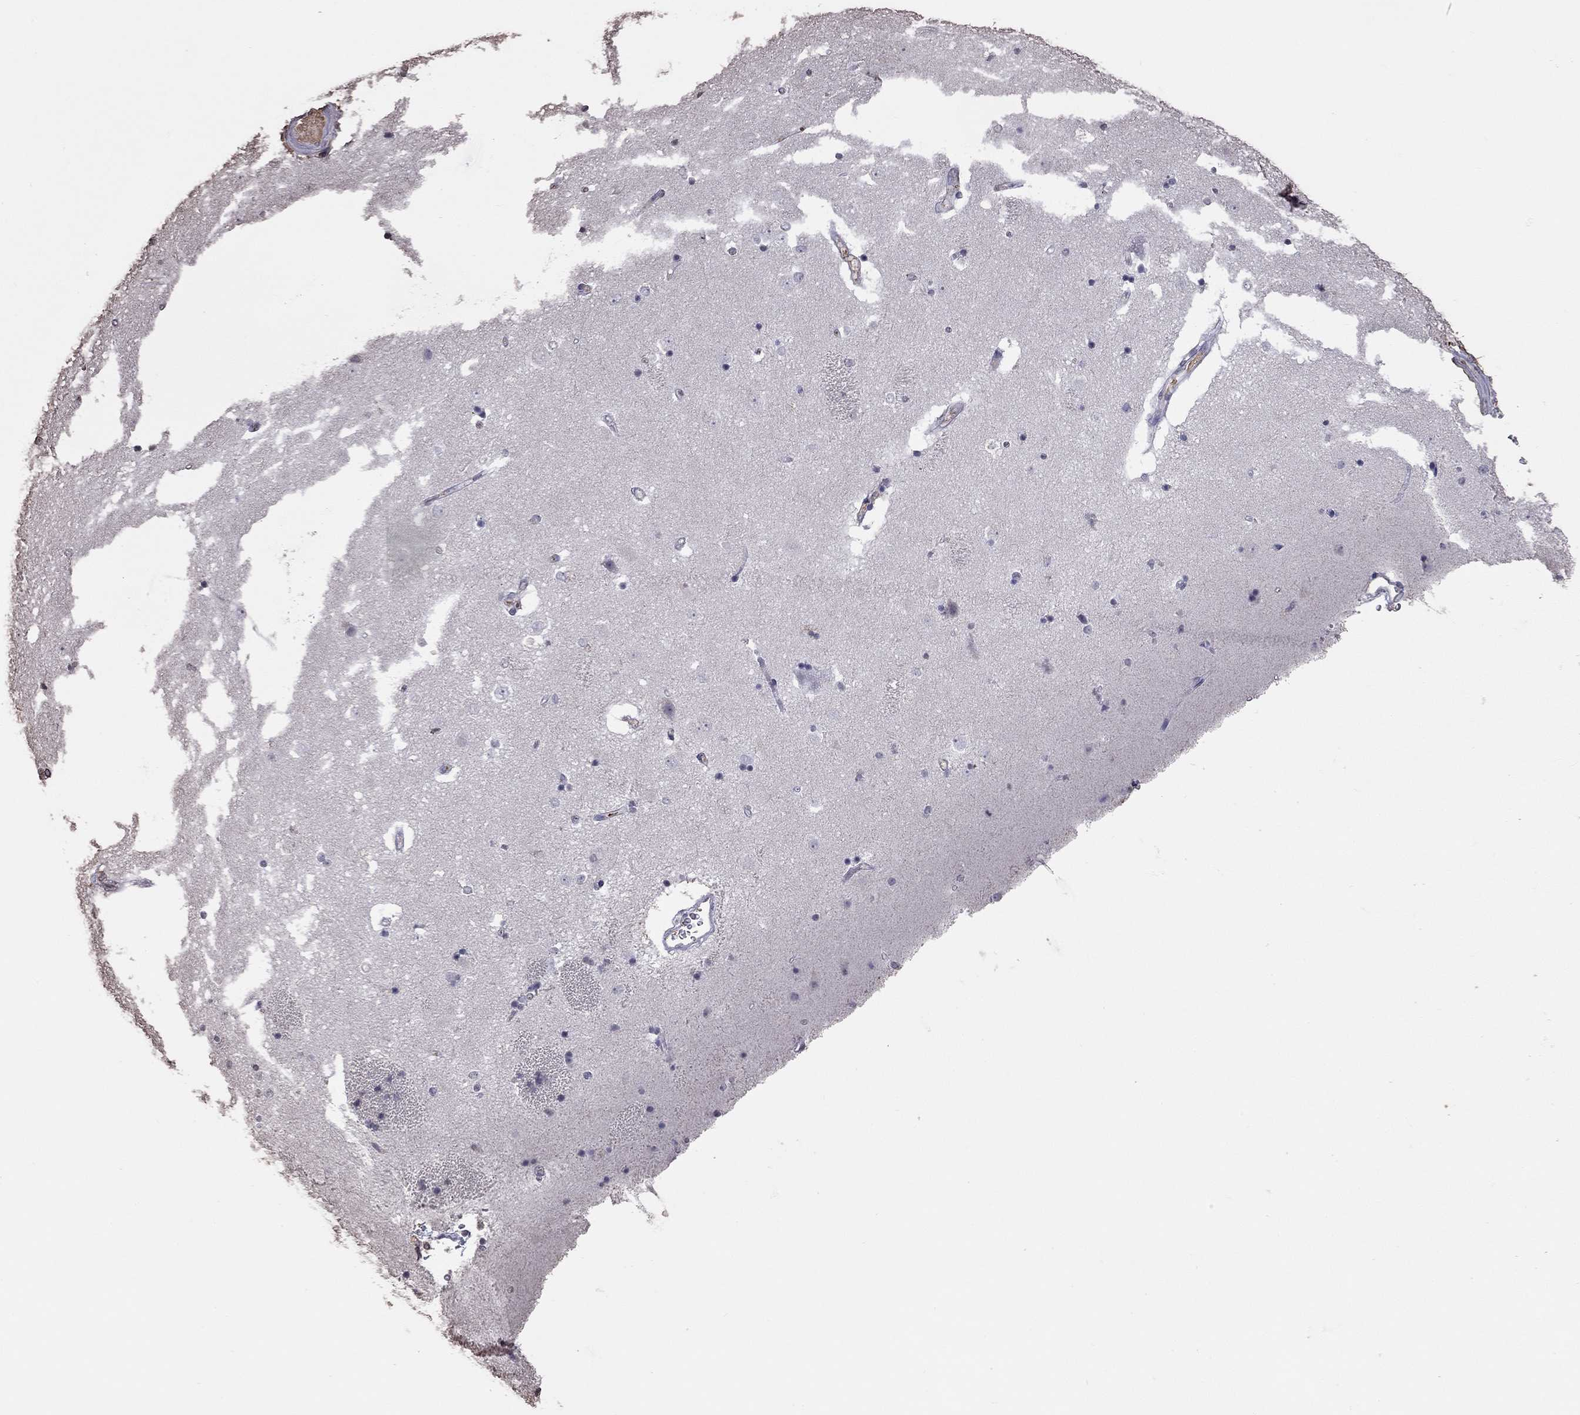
{"staining": {"intensity": "negative", "quantity": "none", "location": "none"}, "tissue": "caudate", "cell_type": "Glial cells", "image_type": "normal", "snomed": [{"axis": "morphology", "description": "Normal tissue, NOS"}, {"axis": "topography", "description": "Lateral ventricle wall"}], "caption": "A photomicrograph of human caudate is negative for staining in glial cells. The staining is performed using DAB (3,3'-diaminobenzidine) brown chromogen with nuclei counter-stained in using hematoxylin.", "gene": "SUN3", "patient": {"sex": "male", "age": 51}}